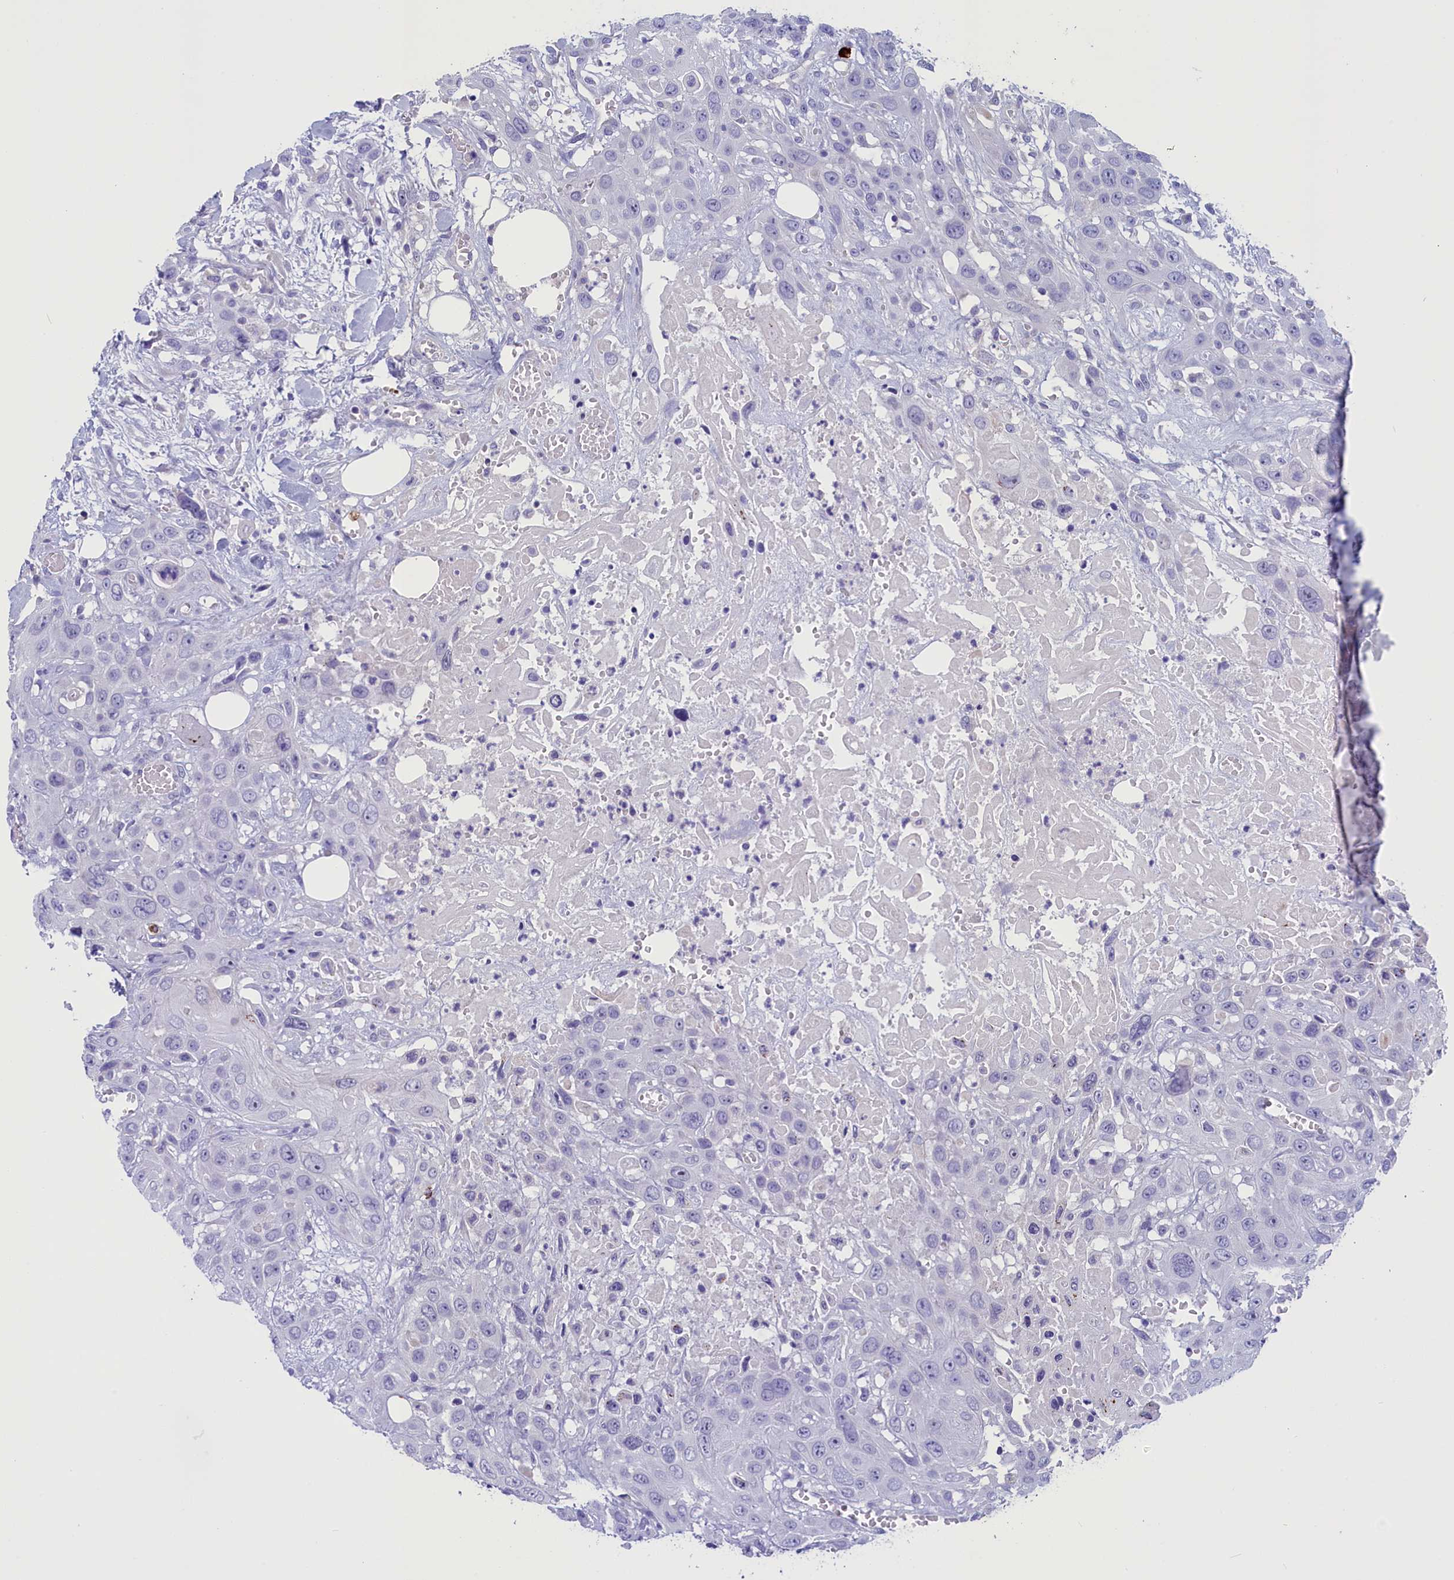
{"staining": {"intensity": "negative", "quantity": "none", "location": "none"}, "tissue": "head and neck cancer", "cell_type": "Tumor cells", "image_type": "cancer", "snomed": [{"axis": "morphology", "description": "Squamous cell carcinoma, NOS"}, {"axis": "topography", "description": "Head-Neck"}], "caption": "Protein analysis of head and neck cancer (squamous cell carcinoma) shows no significant positivity in tumor cells. (Immunohistochemistry, brightfield microscopy, high magnification).", "gene": "RTTN", "patient": {"sex": "male", "age": 81}}